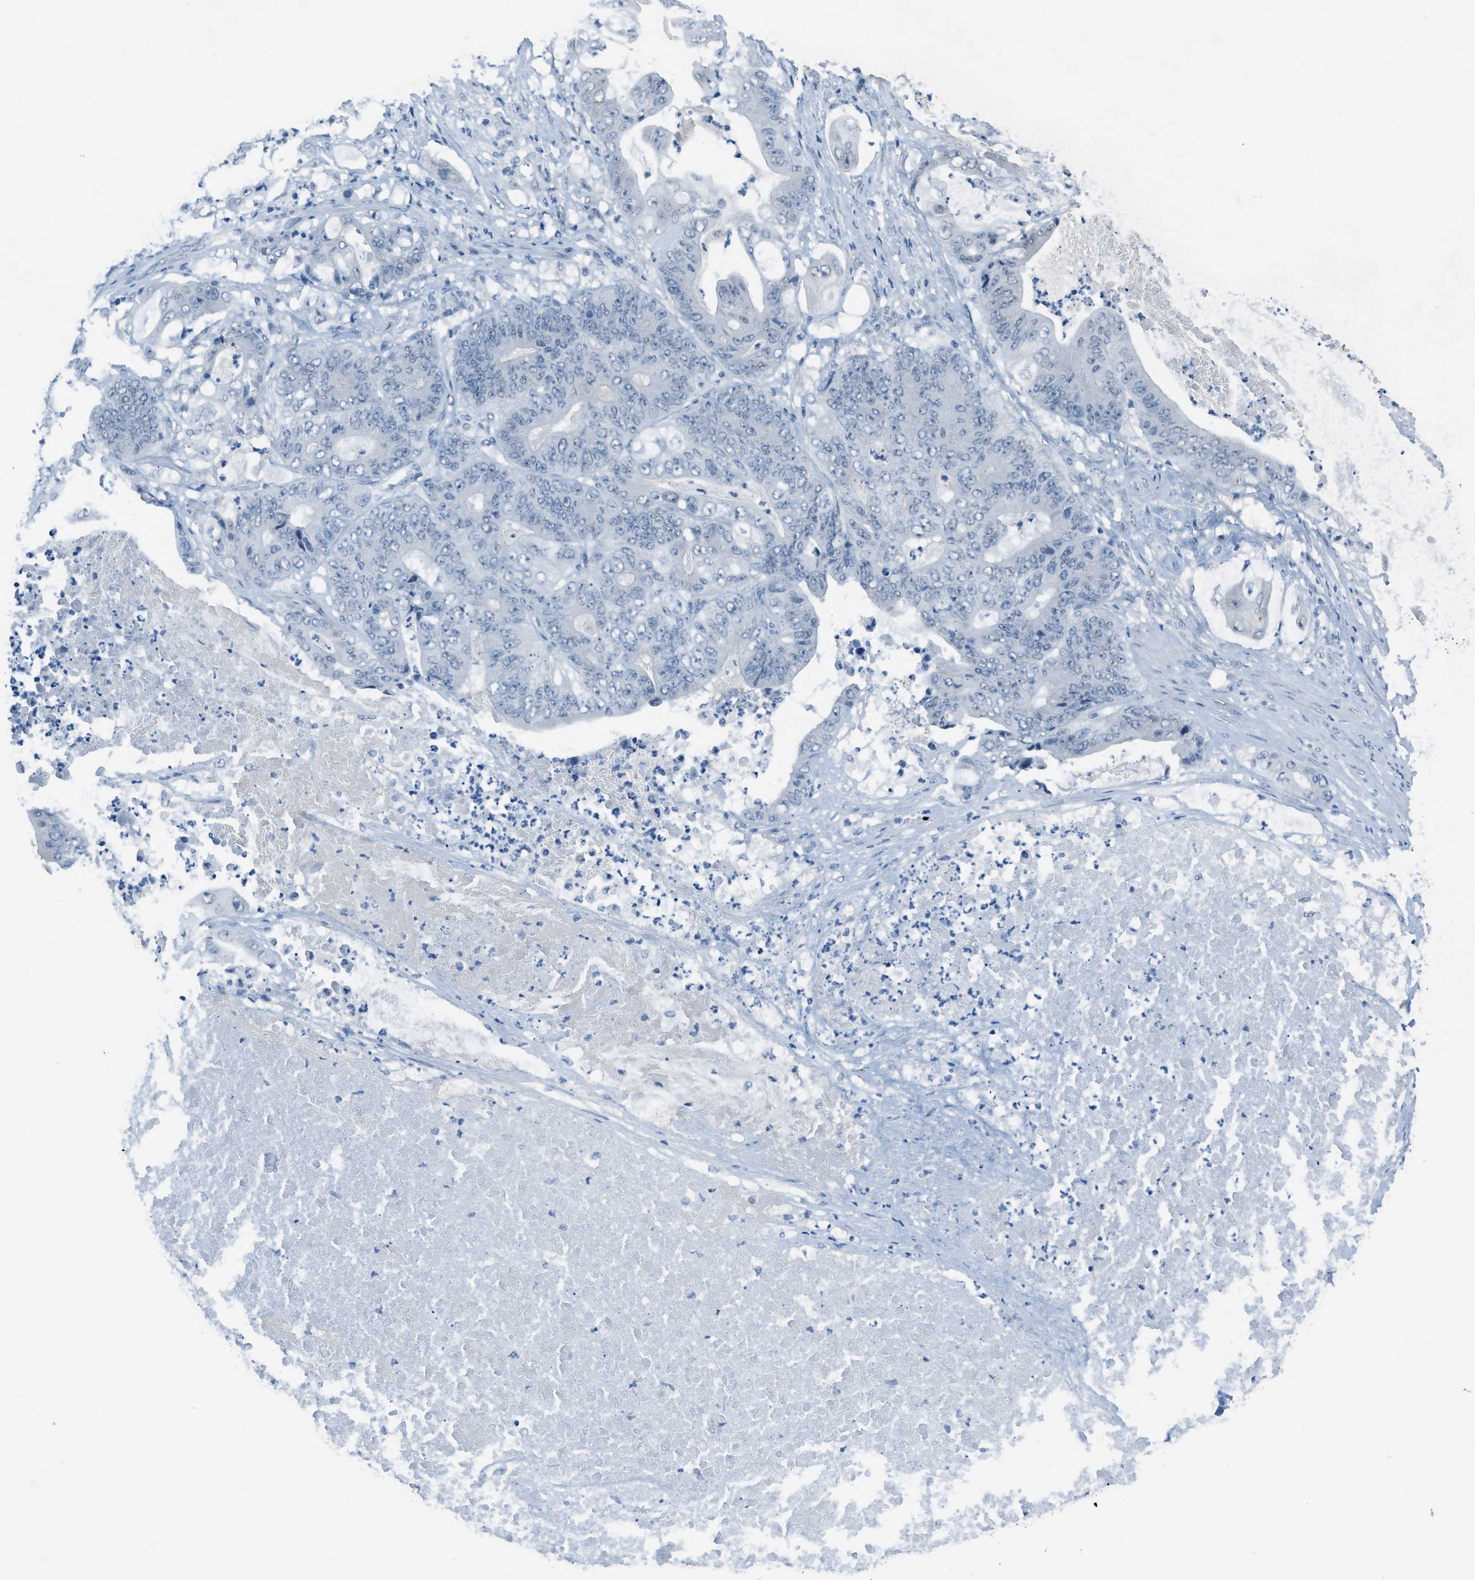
{"staining": {"intensity": "negative", "quantity": "none", "location": "none"}, "tissue": "stomach cancer", "cell_type": "Tumor cells", "image_type": "cancer", "snomed": [{"axis": "morphology", "description": "Adenocarcinoma, NOS"}, {"axis": "topography", "description": "Stomach"}], "caption": "Immunohistochemistry photomicrograph of neoplastic tissue: human stomach cancer stained with DAB displays no significant protein positivity in tumor cells.", "gene": "TTC13", "patient": {"sex": "female", "age": 73}}